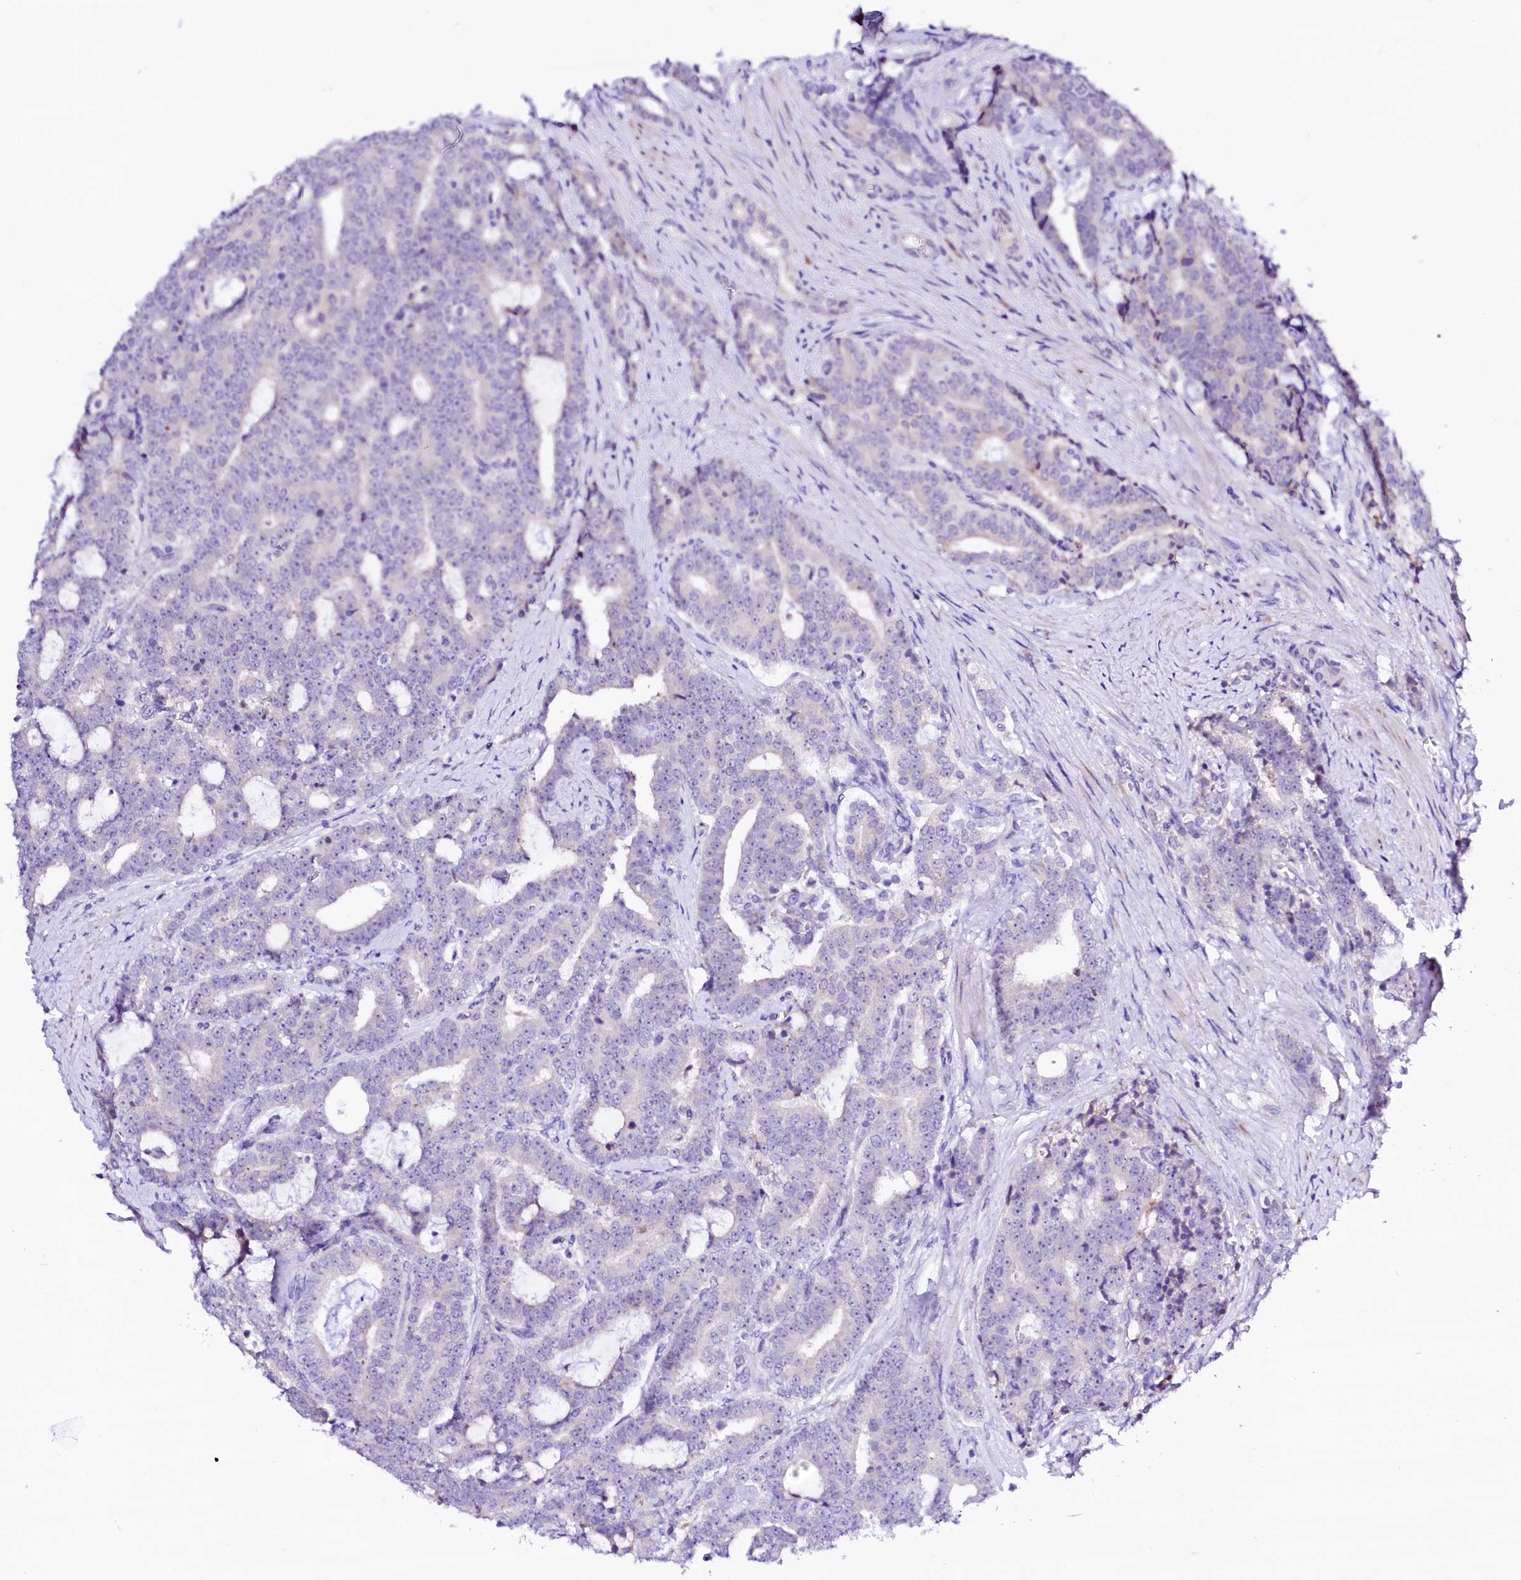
{"staining": {"intensity": "negative", "quantity": "none", "location": "none"}, "tissue": "prostate cancer", "cell_type": "Tumor cells", "image_type": "cancer", "snomed": [{"axis": "morphology", "description": "Adenocarcinoma, High grade"}, {"axis": "topography", "description": "Prostate and seminal vesicle, NOS"}], "caption": "A micrograph of human adenocarcinoma (high-grade) (prostate) is negative for staining in tumor cells.", "gene": "BTBD16", "patient": {"sex": "male", "age": 67}}